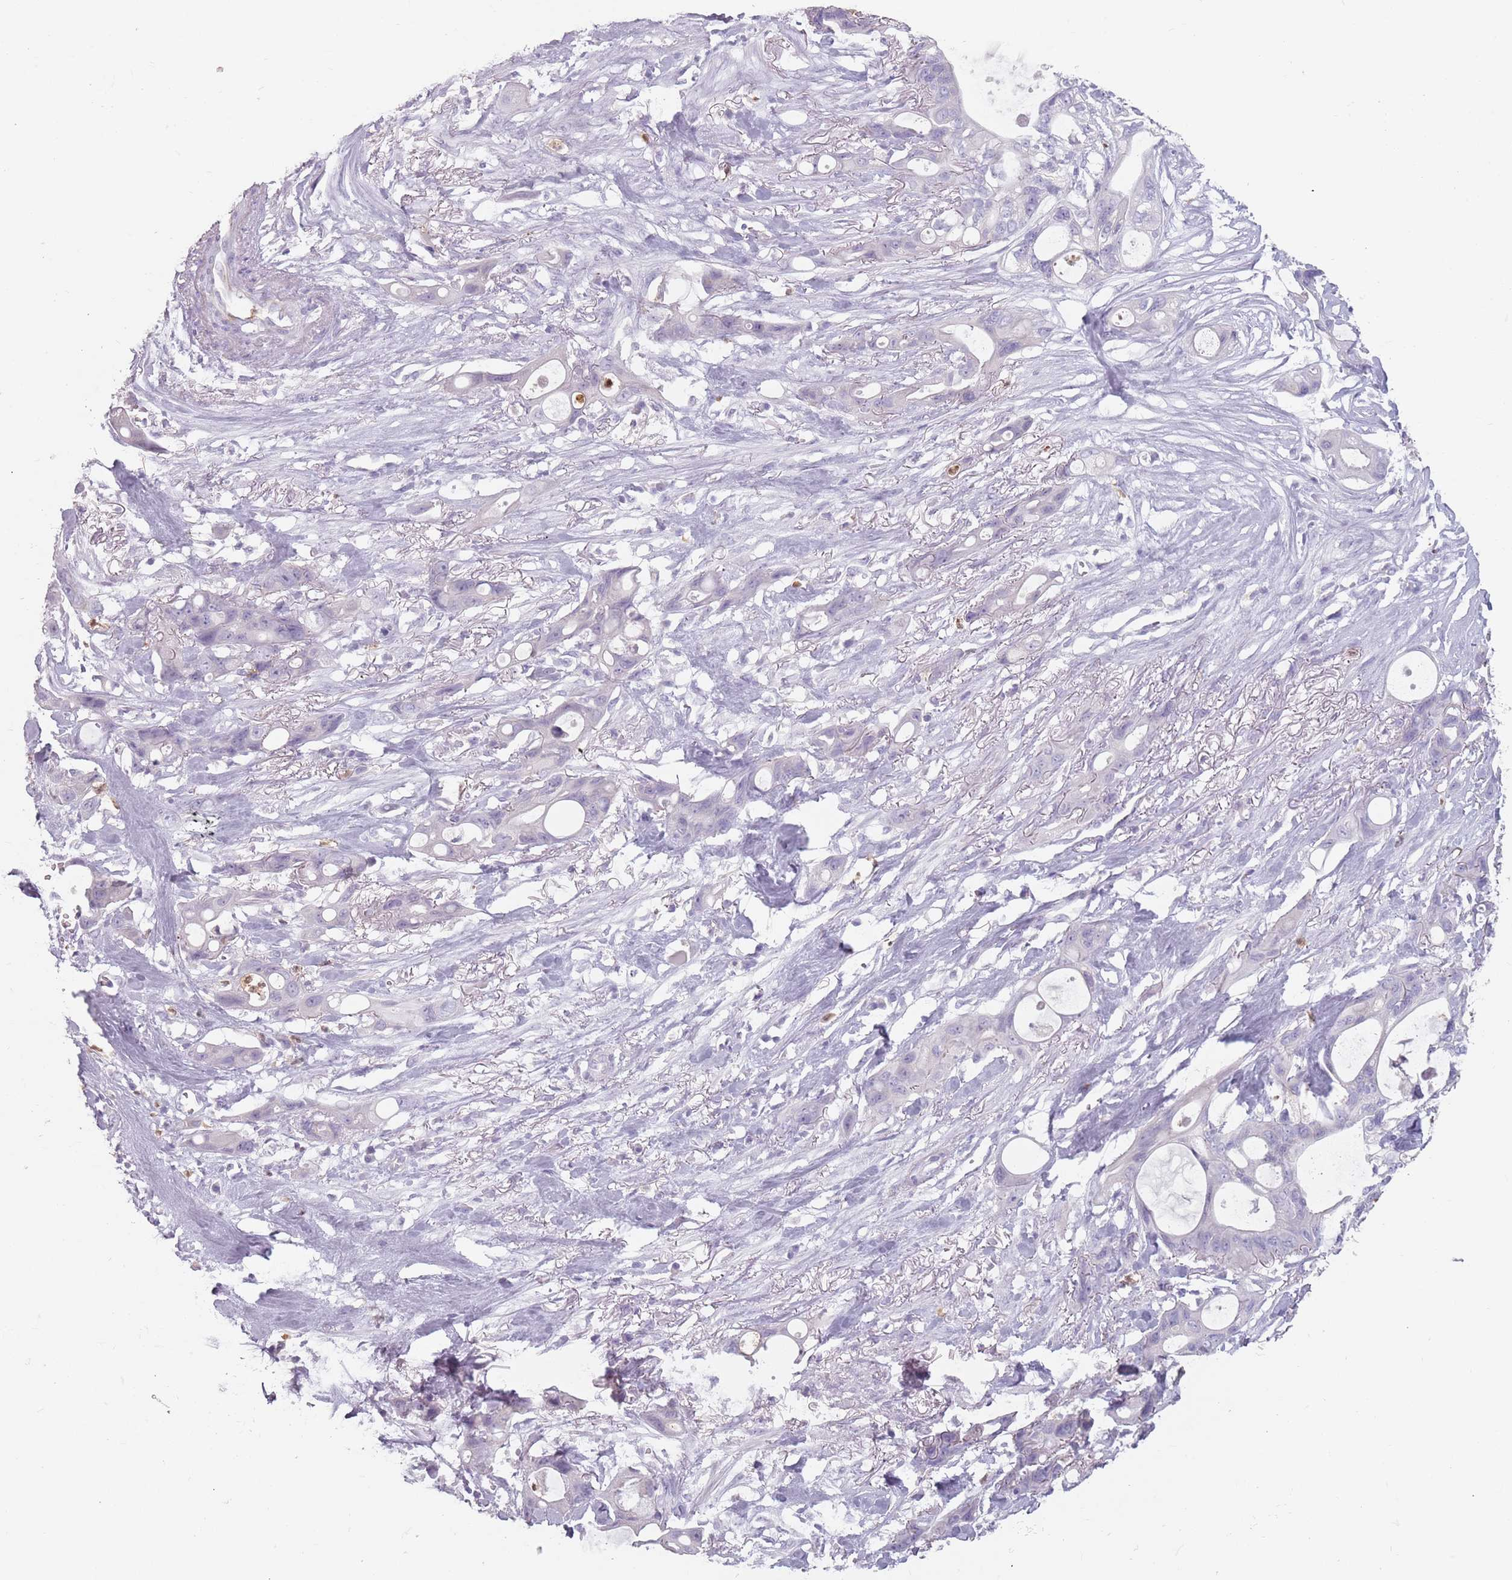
{"staining": {"intensity": "negative", "quantity": "none", "location": "none"}, "tissue": "ovarian cancer", "cell_type": "Tumor cells", "image_type": "cancer", "snomed": [{"axis": "morphology", "description": "Cystadenocarcinoma, mucinous, NOS"}, {"axis": "topography", "description": "Ovary"}], "caption": "Micrograph shows no protein positivity in tumor cells of ovarian mucinous cystadenocarcinoma tissue.", "gene": "ZNF584", "patient": {"sex": "female", "age": 70}}